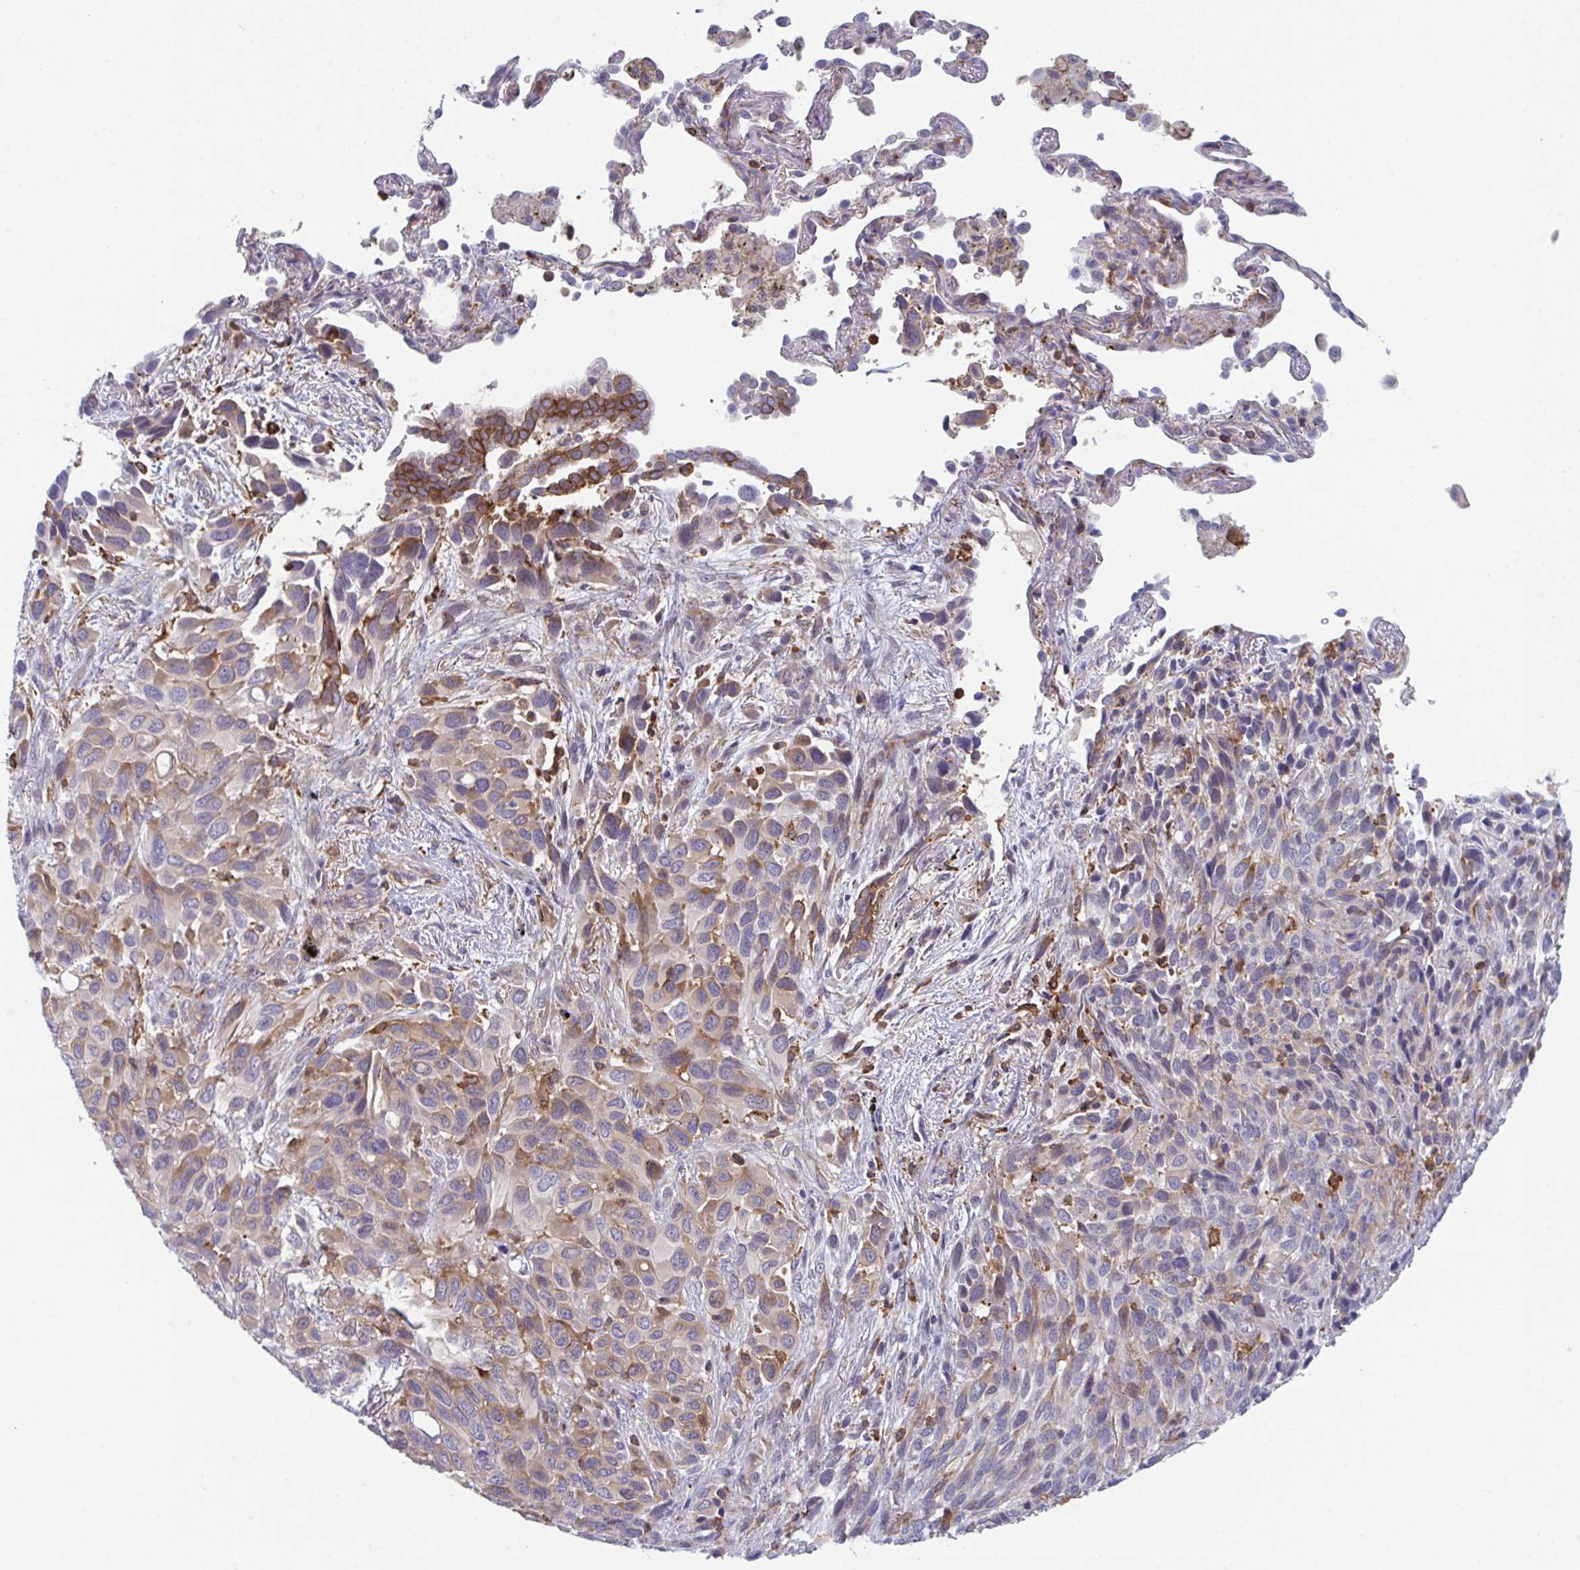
{"staining": {"intensity": "moderate", "quantity": "25%-75%", "location": "cytoplasmic/membranous"}, "tissue": "melanoma", "cell_type": "Tumor cells", "image_type": "cancer", "snomed": [{"axis": "morphology", "description": "Malignant melanoma, Metastatic site"}, {"axis": "topography", "description": "Lung"}], "caption": "This histopathology image reveals malignant melanoma (metastatic site) stained with immunohistochemistry to label a protein in brown. The cytoplasmic/membranous of tumor cells show moderate positivity for the protein. Nuclei are counter-stained blue.", "gene": "DISP2", "patient": {"sex": "male", "age": 48}}